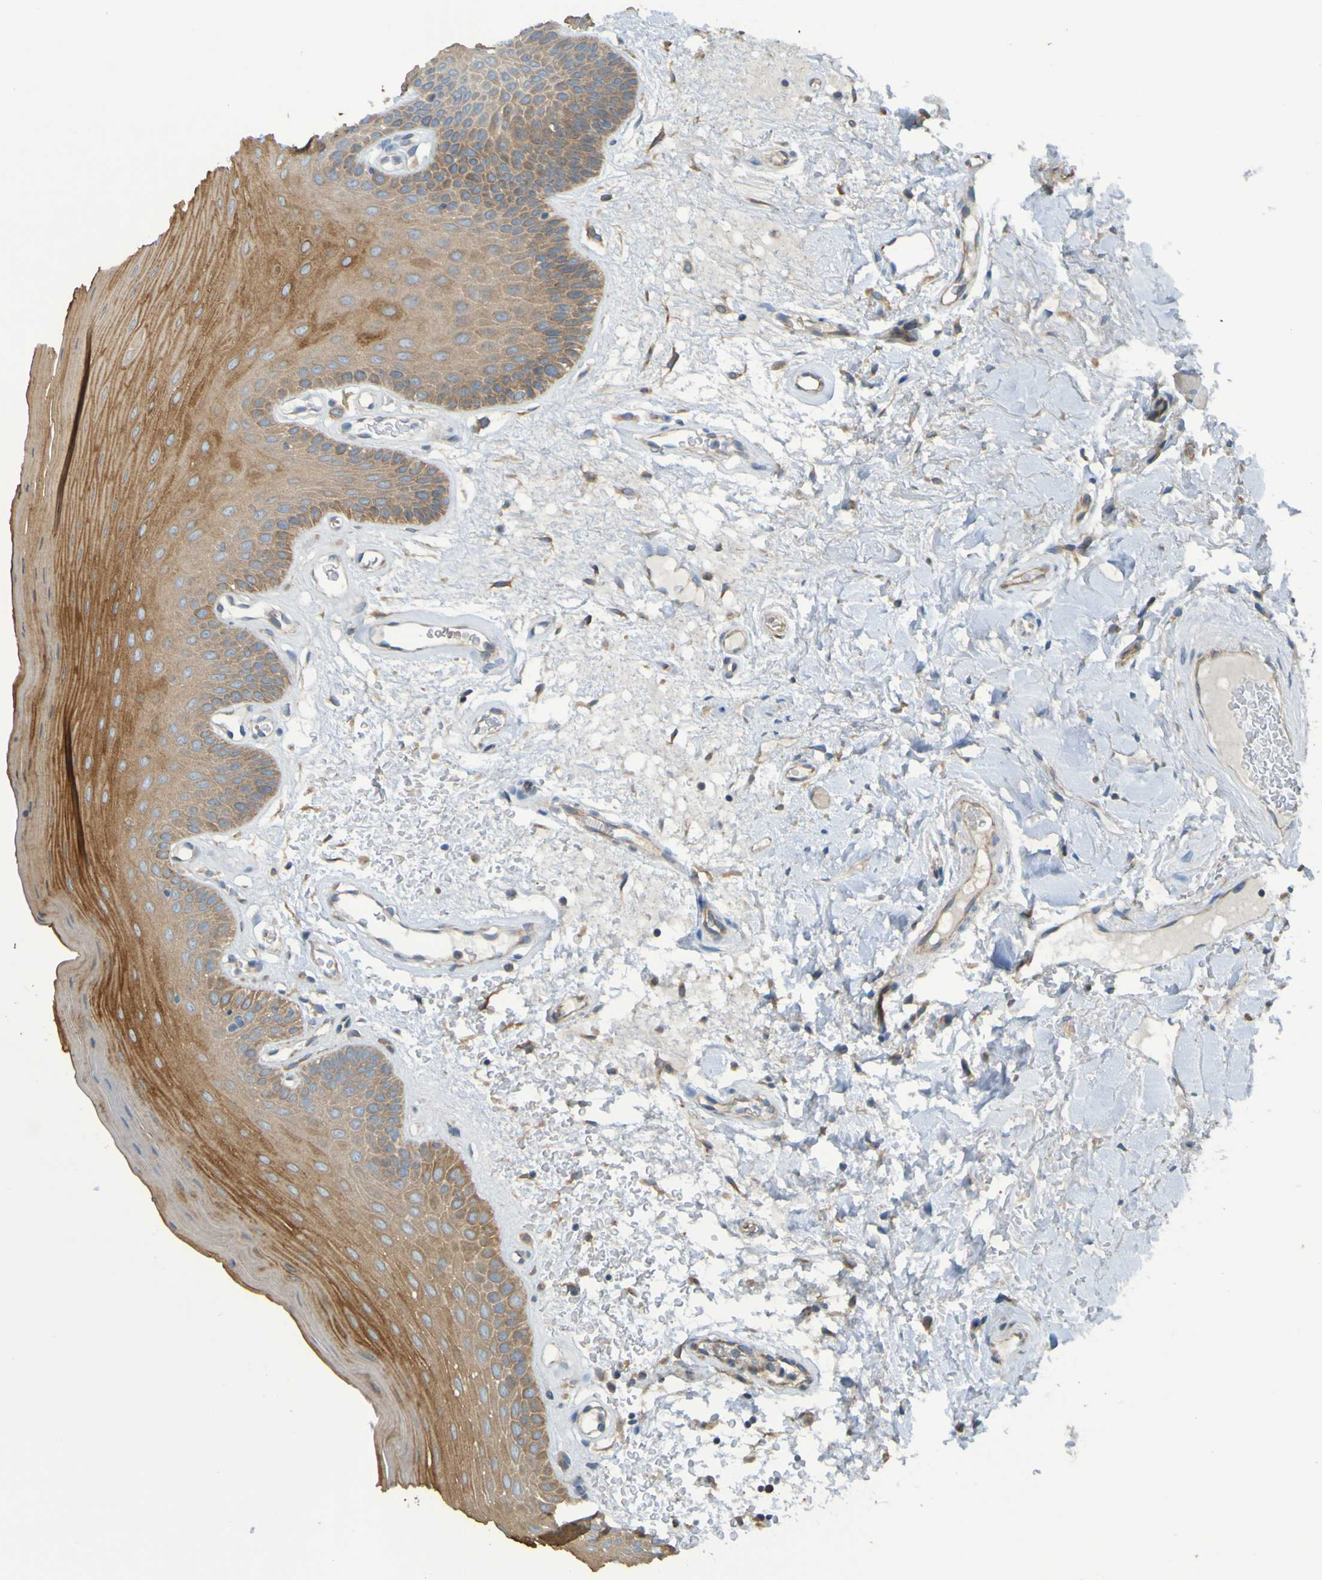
{"staining": {"intensity": "moderate", "quantity": ">75%", "location": "cytoplasmic/membranous"}, "tissue": "oral mucosa", "cell_type": "Squamous epithelial cells", "image_type": "normal", "snomed": [{"axis": "morphology", "description": "Normal tissue, NOS"}, {"axis": "morphology", "description": "Squamous cell carcinoma, NOS"}, {"axis": "topography", "description": "Skeletal muscle"}, {"axis": "topography", "description": "Adipose tissue"}, {"axis": "topography", "description": "Vascular tissue"}, {"axis": "topography", "description": "Oral tissue"}, {"axis": "topography", "description": "Peripheral nerve tissue"}, {"axis": "topography", "description": "Head-Neck"}], "caption": "A photomicrograph of oral mucosa stained for a protein shows moderate cytoplasmic/membranous brown staining in squamous epithelial cells.", "gene": "DNAJC4", "patient": {"sex": "male", "age": 71}}